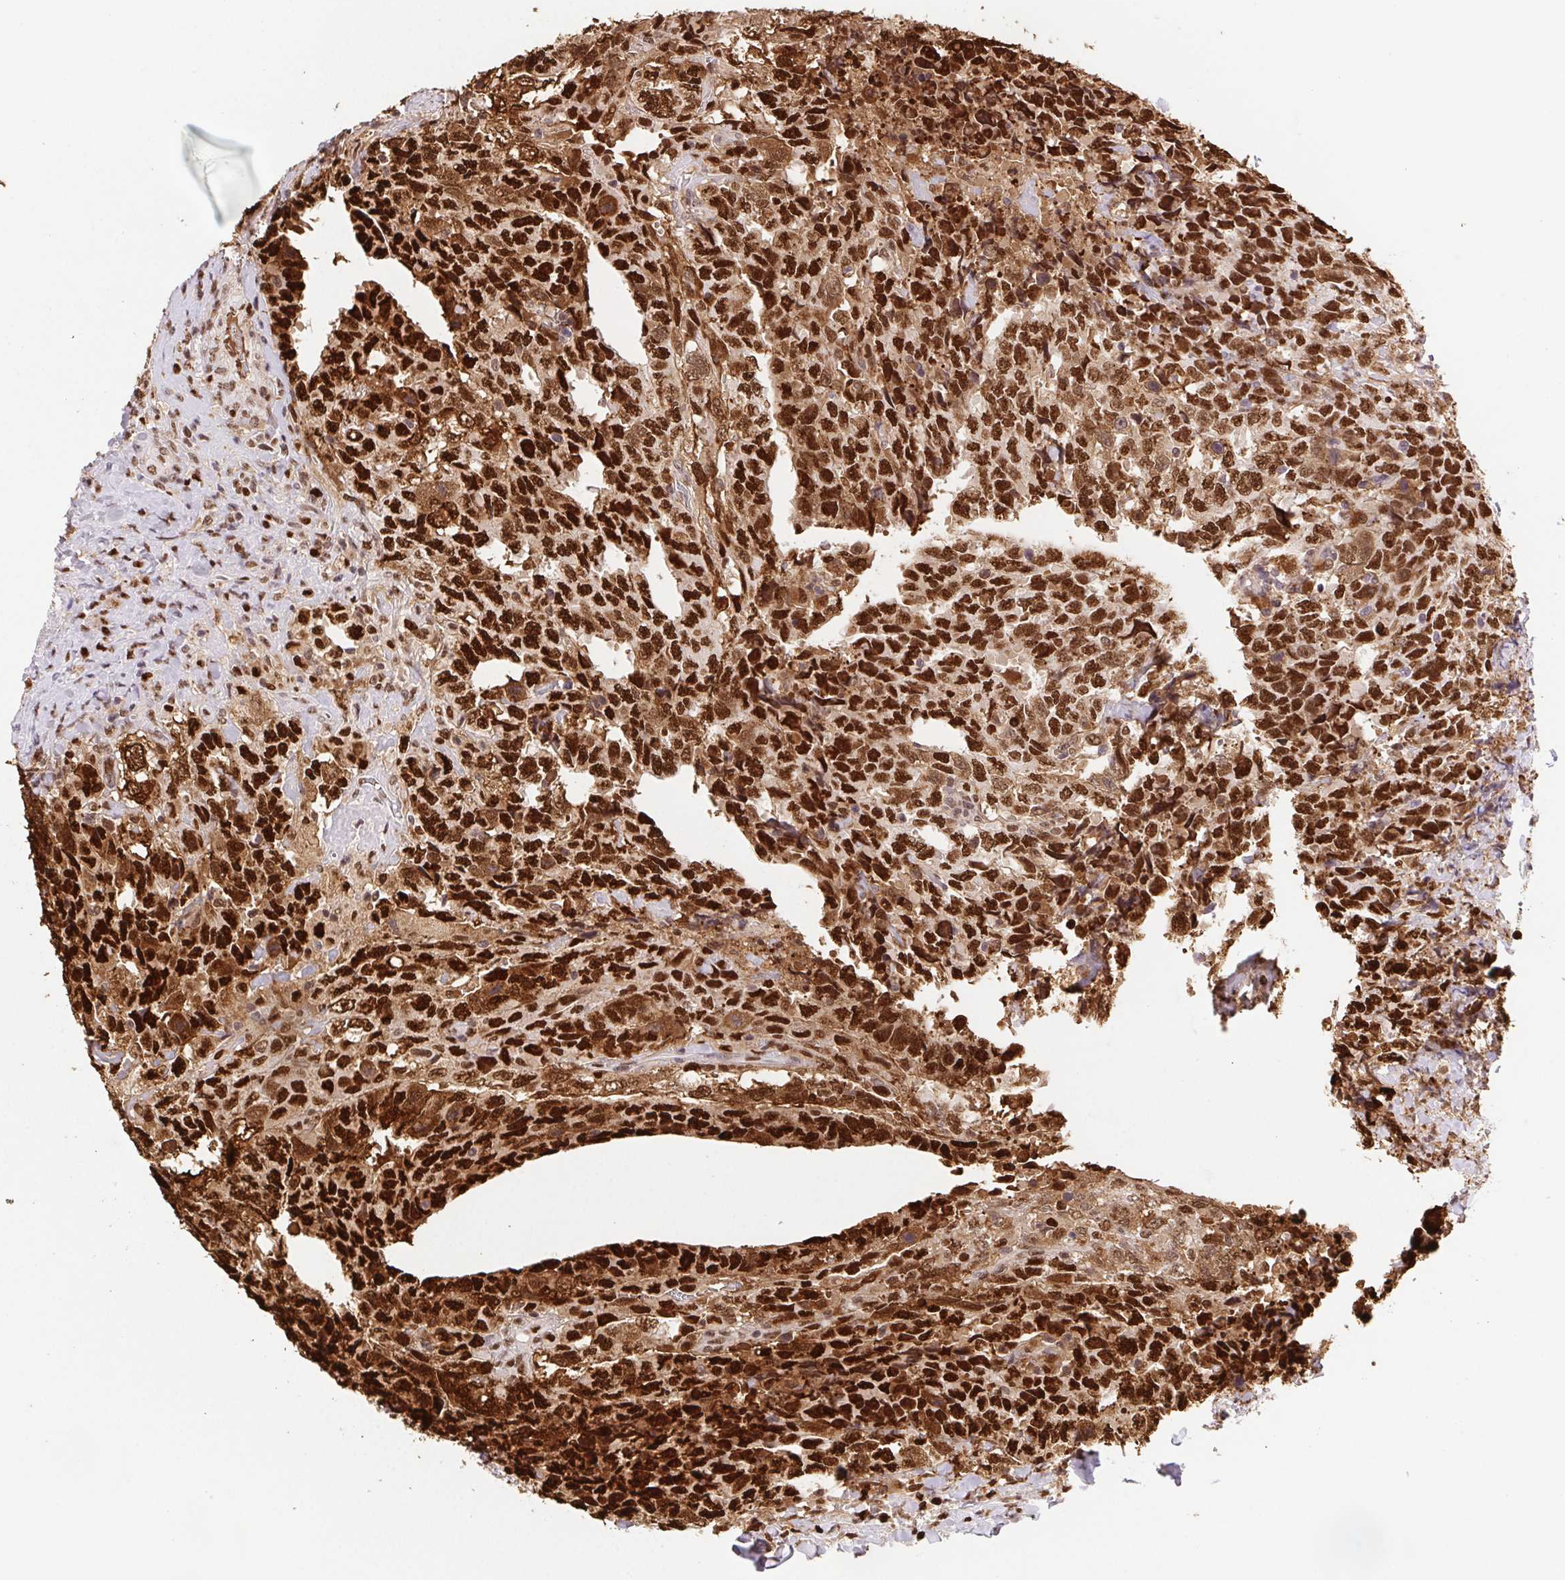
{"staining": {"intensity": "strong", "quantity": ">75%", "location": "nuclear"}, "tissue": "testis cancer", "cell_type": "Tumor cells", "image_type": "cancer", "snomed": [{"axis": "morphology", "description": "Carcinoma, Embryonal, NOS"}, {"axis": "topography", "description": "Testis"}], "caption": "Immunohistochemistry histopathology image of human testis embryonal carcinoma stained for a protein (brown), which reveals high levels of strong nuclear expression in about >75% of tumor cells.", "gene": "SET", "patient": {"sex": "male", "age": 24}}